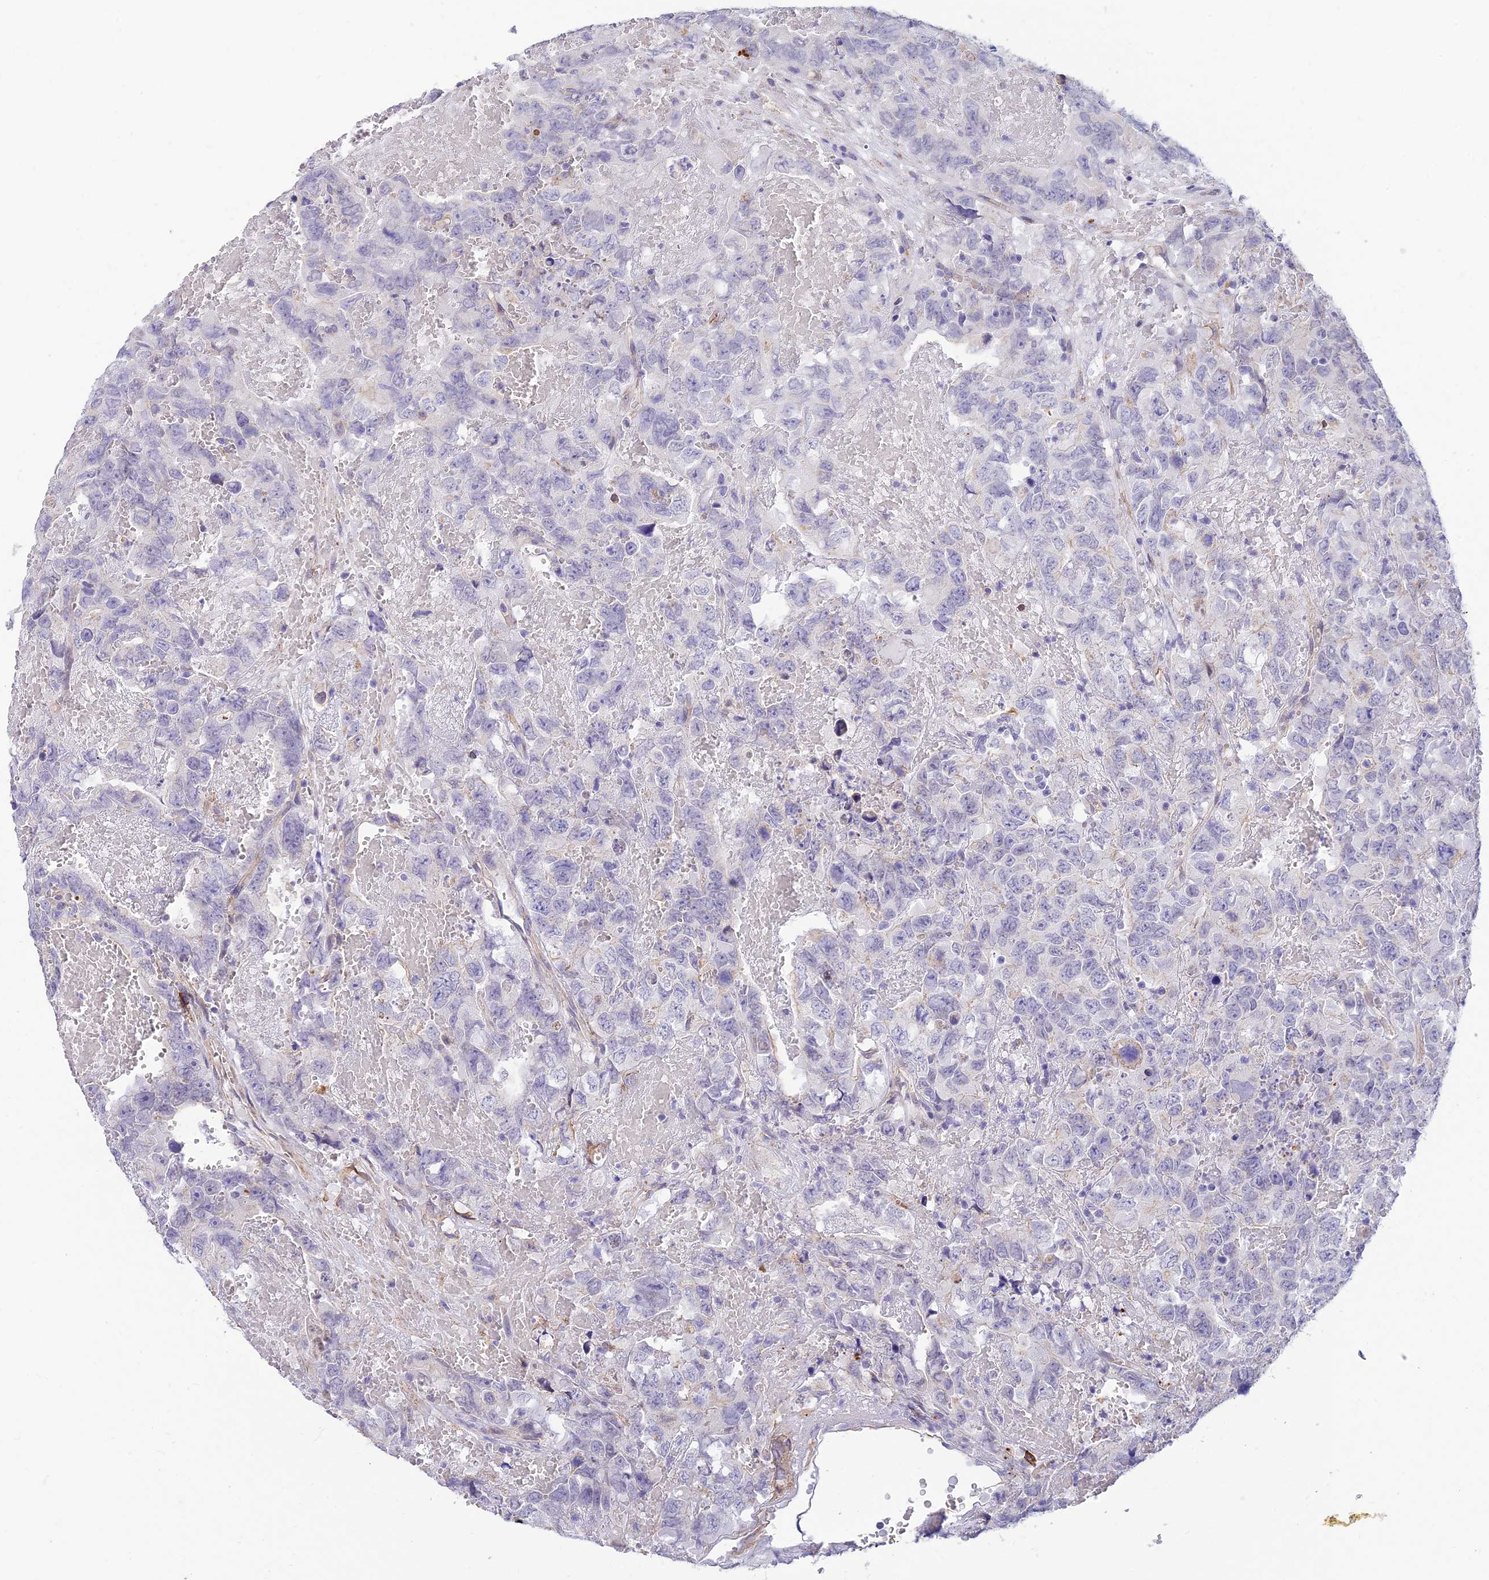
{"staining": {"intensity": "negative", "quantity": "none", "location": "none"}, "tissue": "testis cancer", "cell_type": "Tumor cells", "image_type": "cancer", "snomed": [{"axis": "morphology", "description": "Carcinoma, Embryonal, NOS"}, {"axis": "topography", "description": "Testis"}], "caption": "This is a photomicrograph of immunohistochemistry staining of testis cancer, which shows no expression in tumor cells. Brightfield microscopy of IHC stained with DAB (3,3'-diaminobenzidine) (brown) and hematoxylin (blue), captured at high magnification.", "gene": "ALDH1L2", "patient": {"sex": "male", "age": 45}}